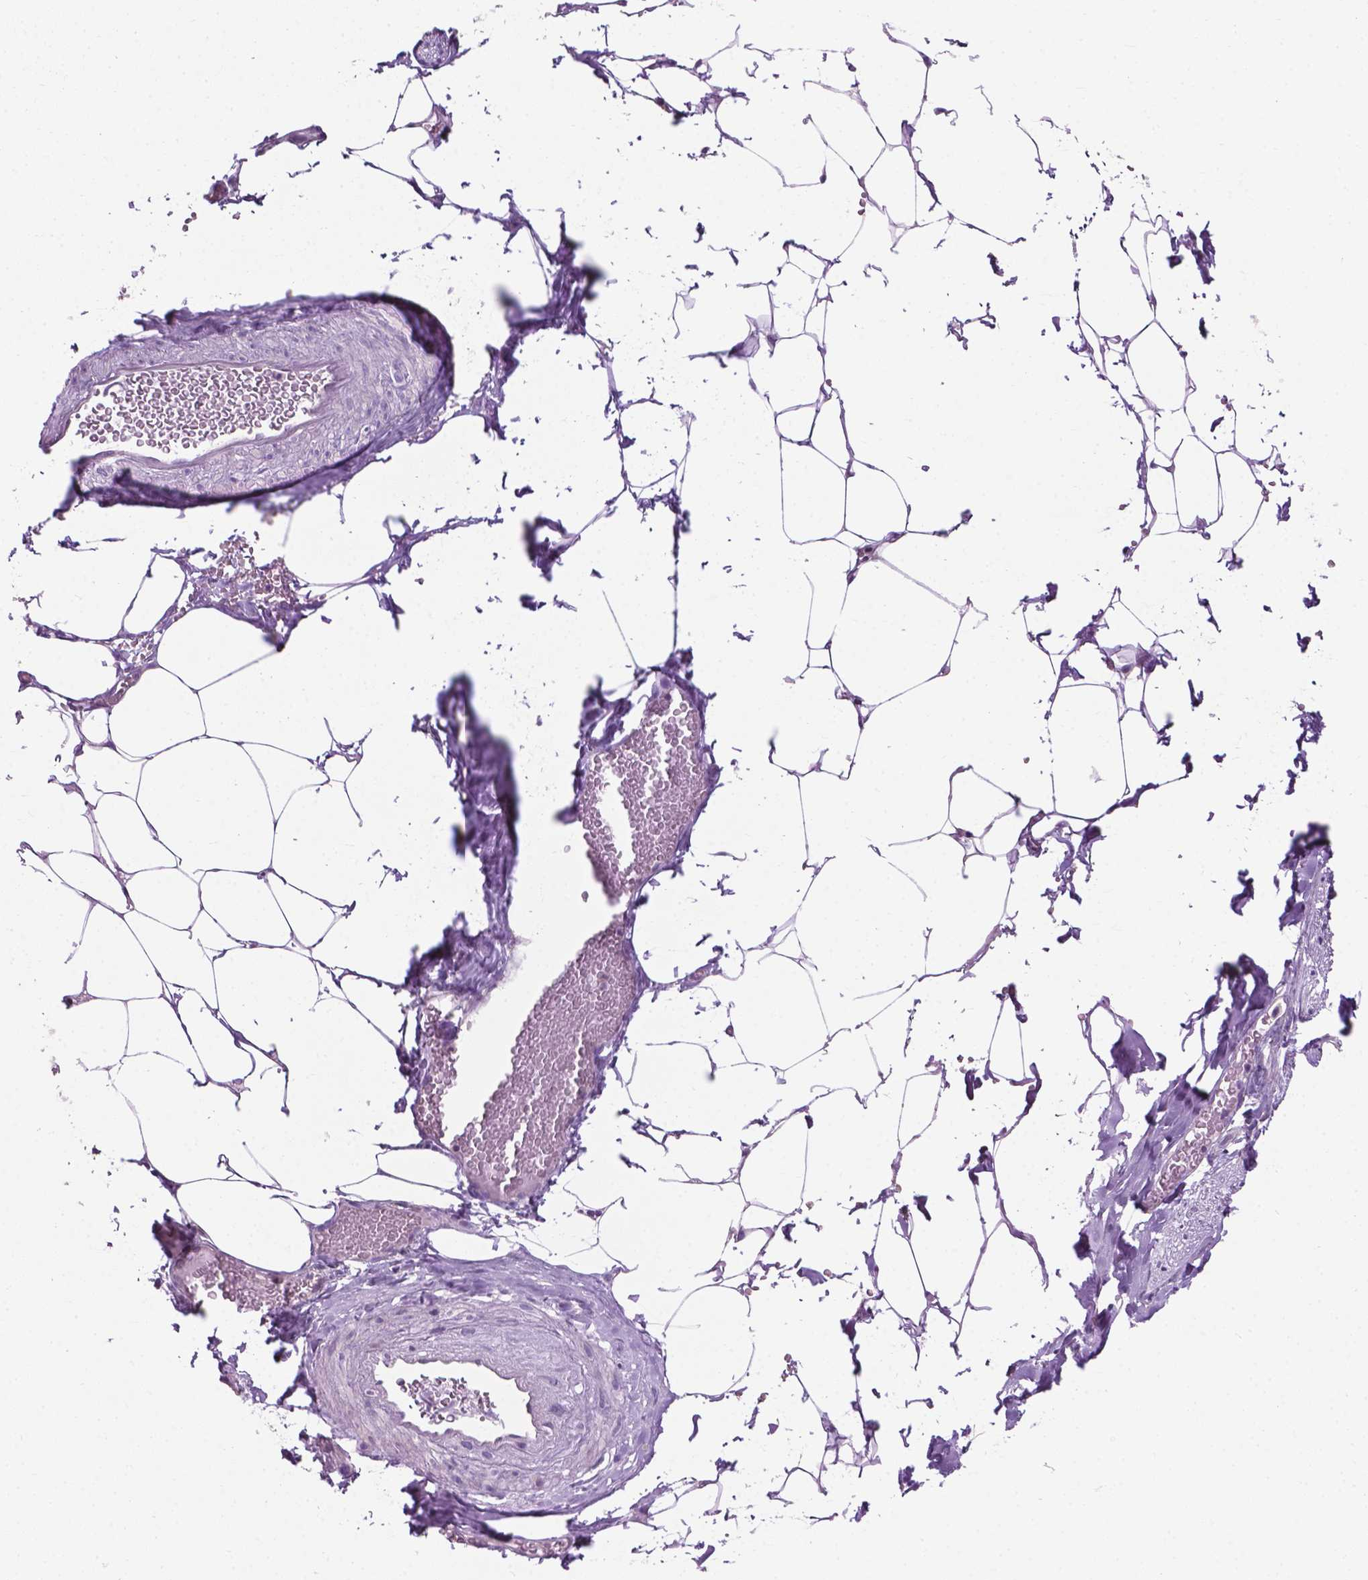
{"staining": {"intensity": "negative", "quantity": "none", "location": "none"}, "tissue": "adipose tissue", "cell_type": "Adipocytes", "image_type": "normal", "snomed": [{"axis": "morphology", "description": "Normal tissue, NOS"}, {"axis": "topography", "description": "Prostate"}, {"axis": "topography", "description": "Peripheral nerve tissue"}], "caption": "Immunohistochemistry image of benign adipose tissue: human adipose tissue stained with DAB shows no significant protein expression in adipocytes.", "gene": "MZT1", "patient": {"sex": "male", "age": 55}}